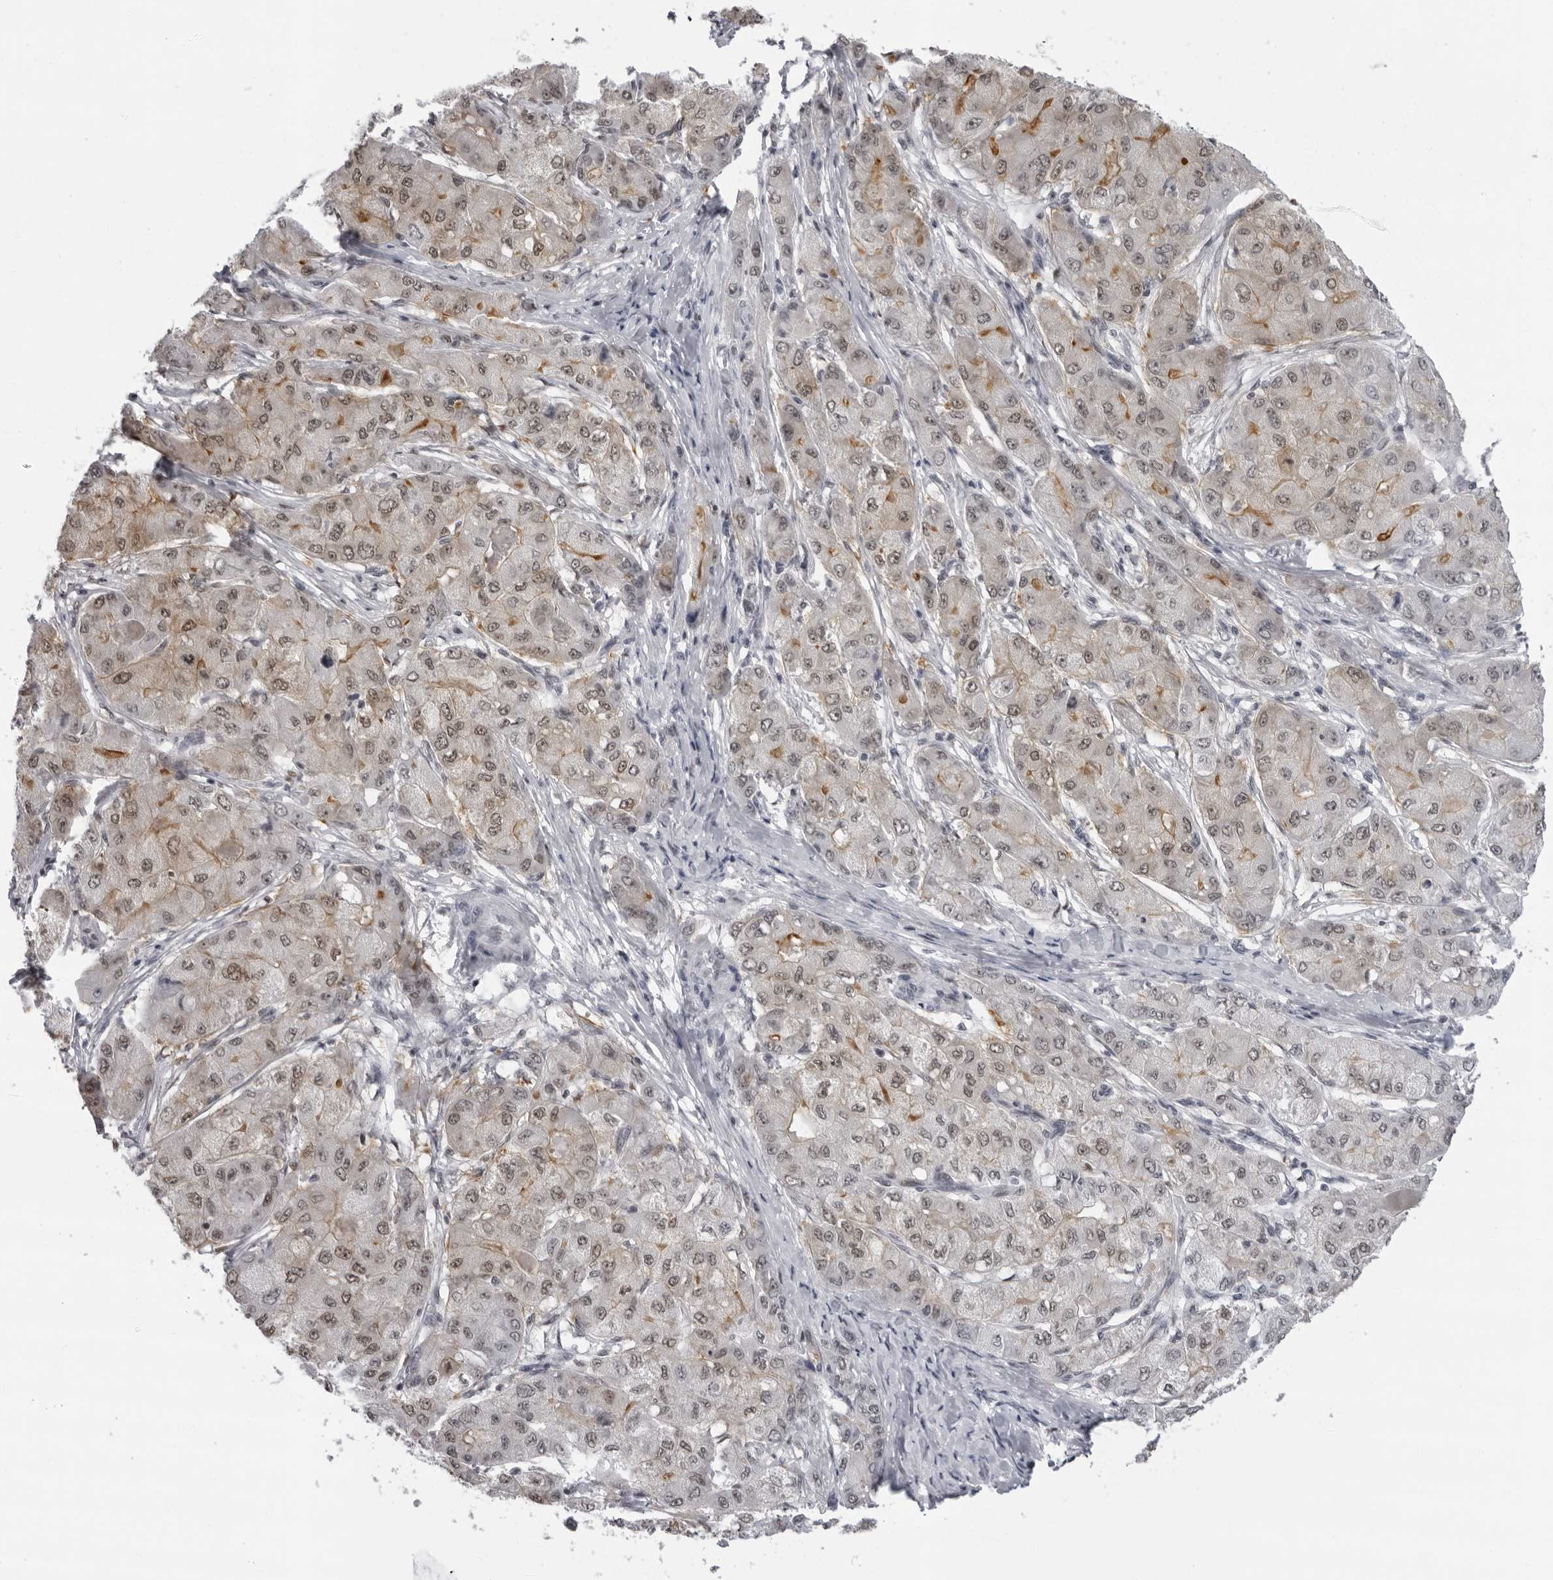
{"staining": {"intensity": "moderate", "quantity": ">75%", "location": "cytoplasmic/membranous,nuclear"}, "tissue": "liver cancer", "cell_type": "Tumor cells", "image_type": "cancer", "snomed": [{"axis": "morphology", "description": "Carcinoma, Hepatocellular, NOS"}, {"axis": "topography", "description": "Liver"}], "caption": "DAB immunohistochemical staining of liver hepatocellular carcinoma shows moderate cytoplasmic/membranous and nuclear protein expression in approximately >75% of tumor cells.", "gene": "ESPN", "patient": {"sex": "male", "age": 80}}